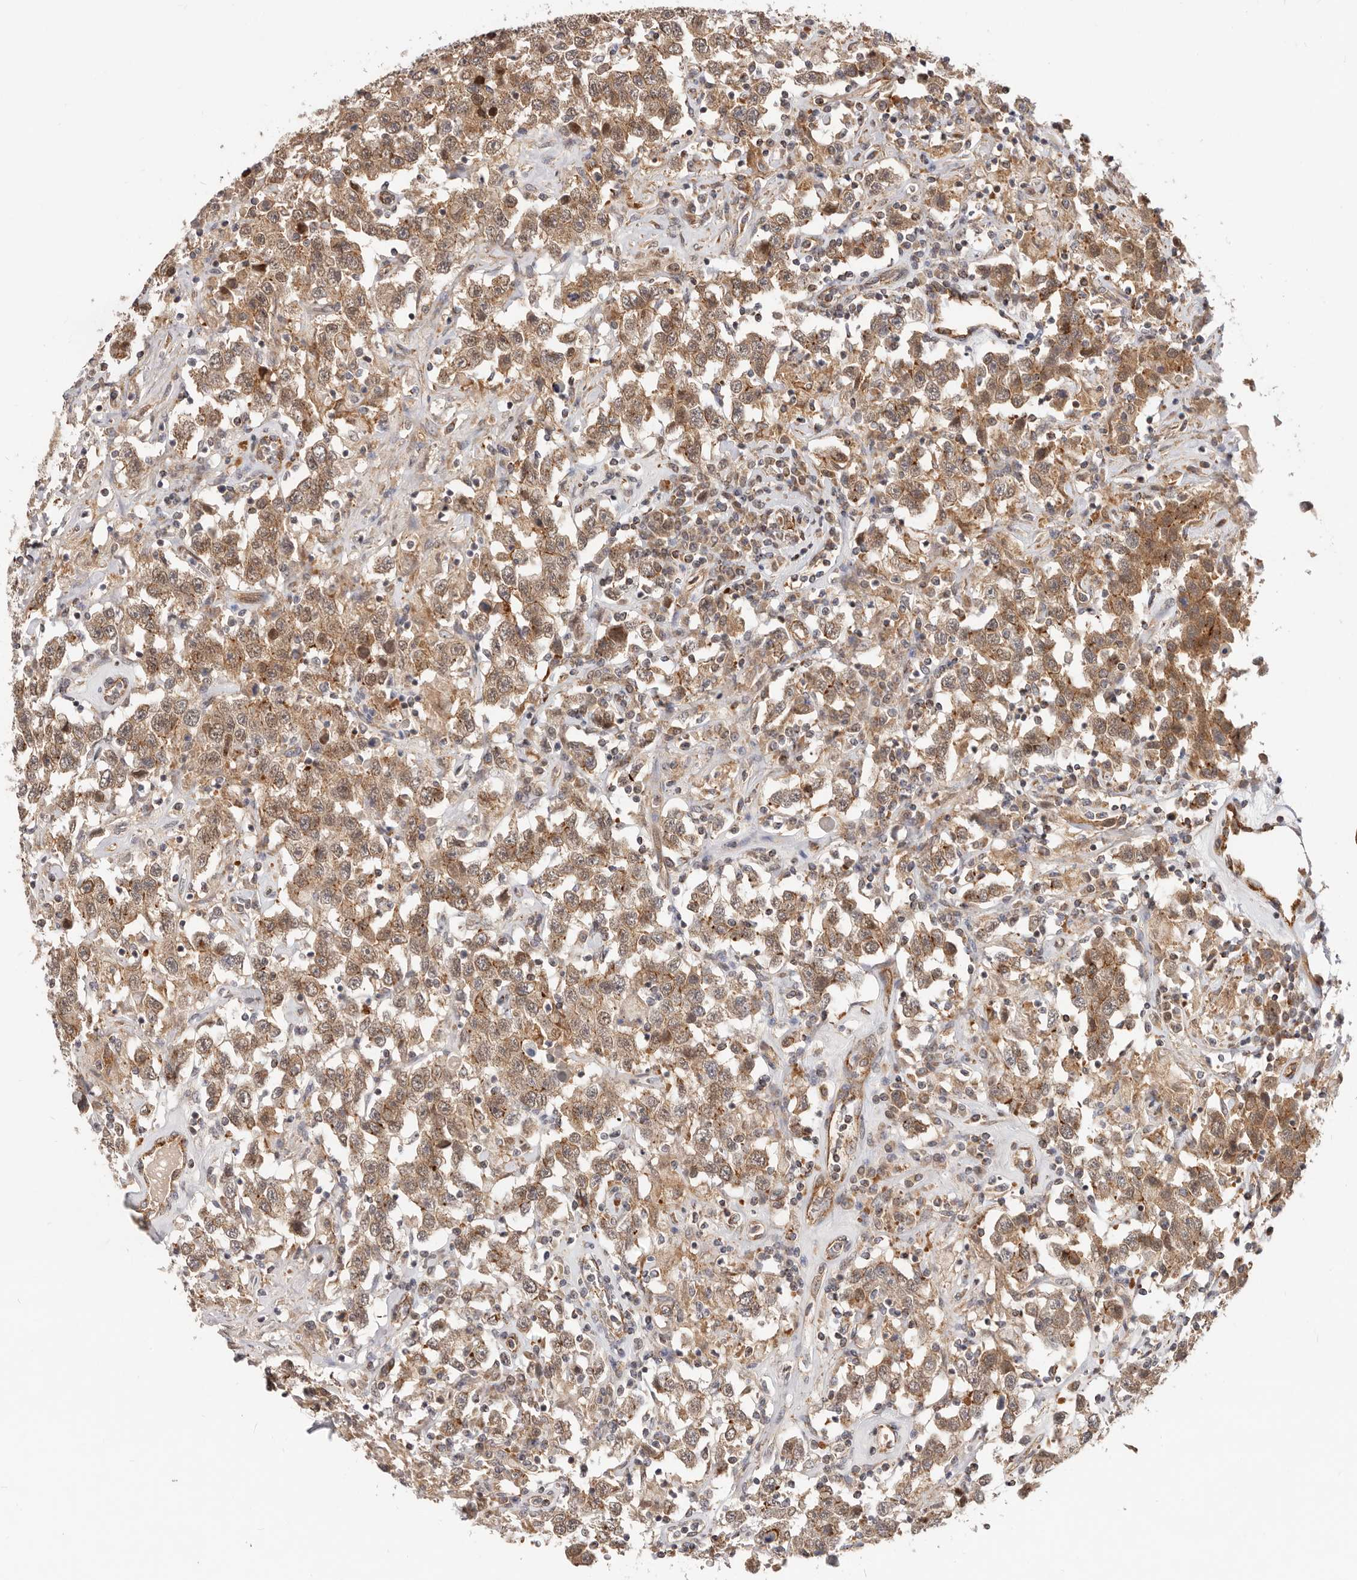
{"staining": {"intensity": "moderate", "quantity": ">75%", "location": "cytoplasmic/membranous"}, "tissue": "testis cancer", "cell_type": "Tumor cells", "image_type": "cancer", "snomed": [{"axis": "morphology", "description": "Seminoma, NOS"}, {"axis": "topography", "description": "Testis"}], "caption": "IHC (DAB) staining of seminoma (testis) displays moderate cytoplasmic/membranous protein positivity in about >75% of tumor cells. The staining is performed using DAB brown chromogen to label protein expression. The nuclei are counter-stained blue using hematoxylin.", "gene": "USP49", "patient": {"sex": "male", "age": 41}}